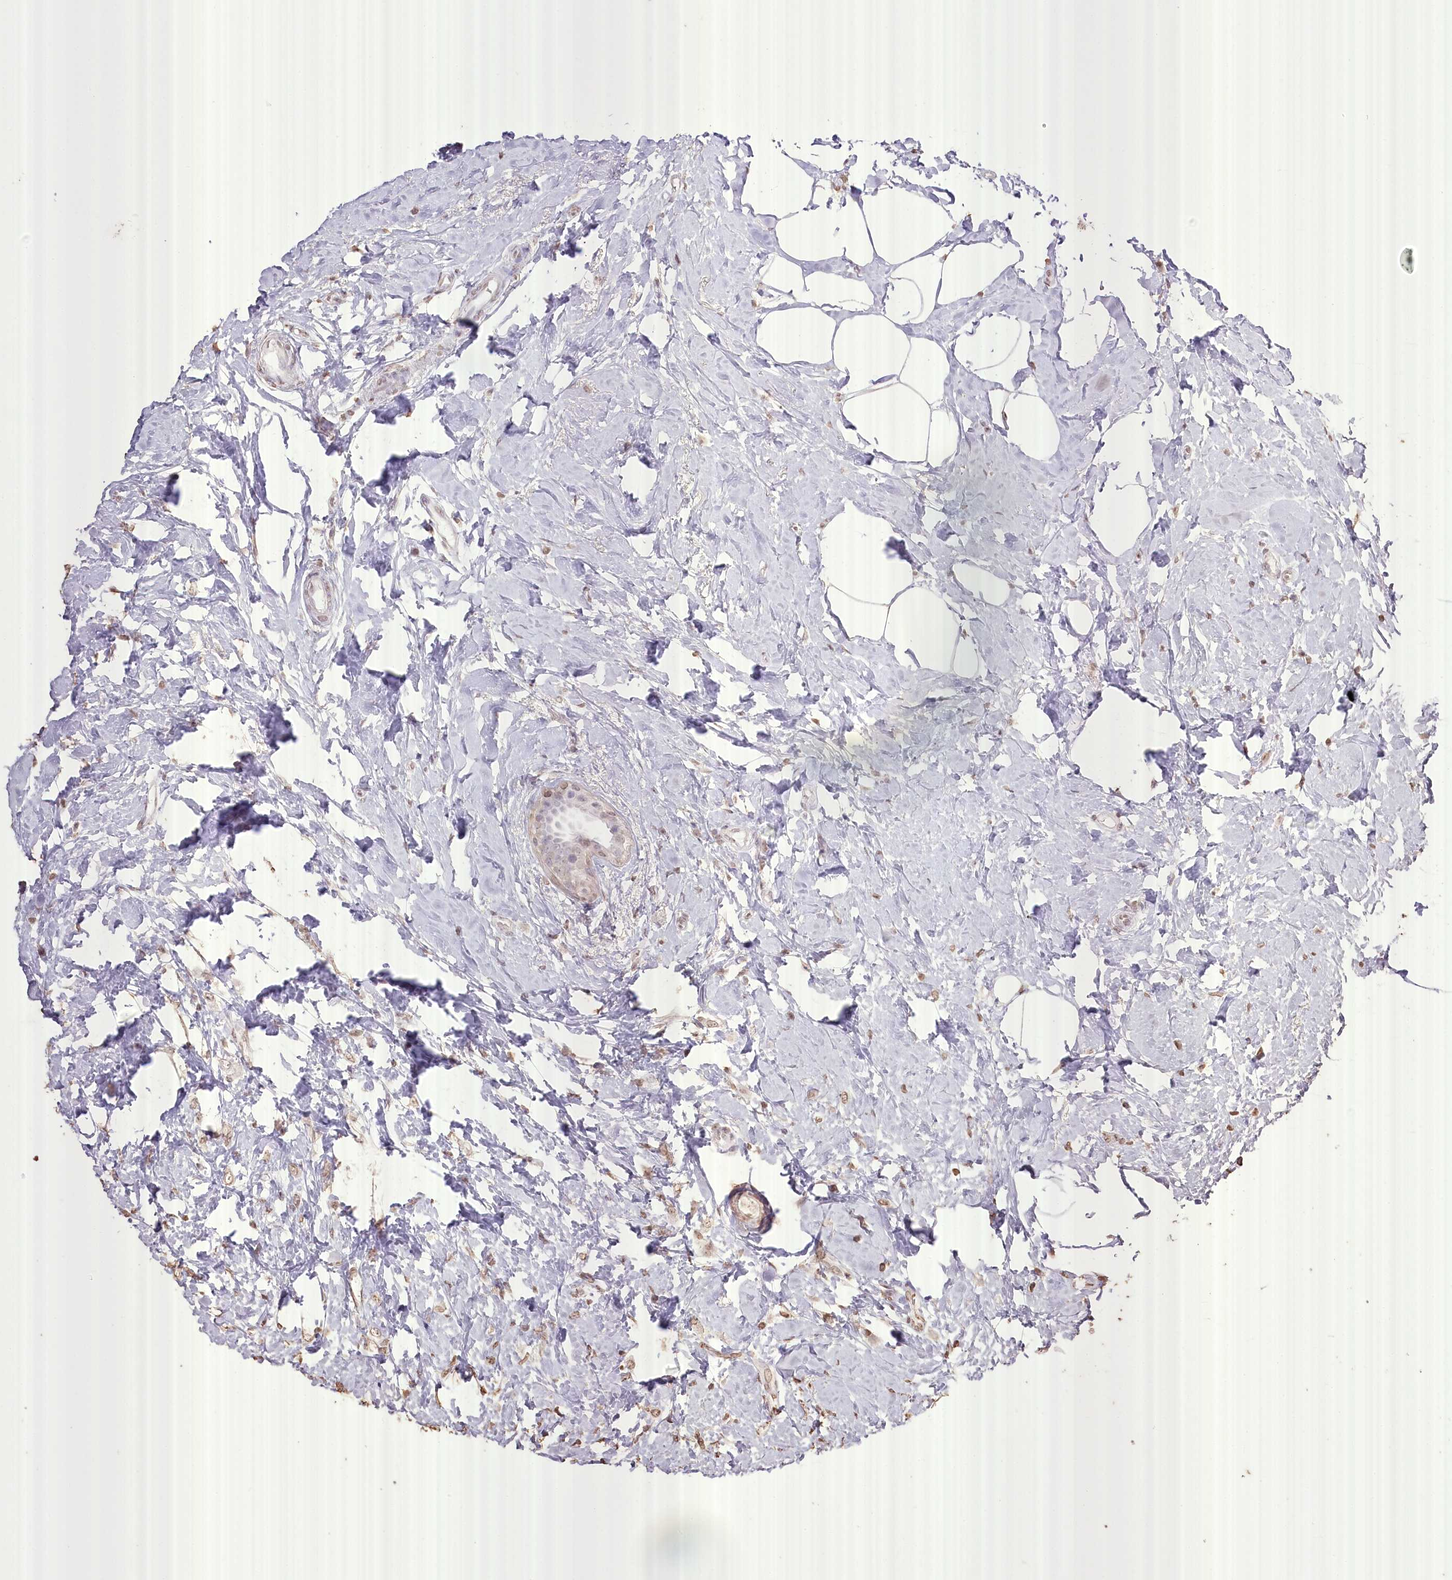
{"staining": {"intensity": "weak", "quantity": "25%-75%", "location": "nuclear"}, "tissue": "breast cancer", "cell_type": "Tumor cells", "image_type": "cancer", "snomed": [{"axis": "morphology", "description": "Lobular carcinoma"}, {"axis": "topography", "description": "Breast"}], "caption": "Breast lobular carcinoma tissue demonstrates weak nuclear positivity in about 25%-75% of tumor cells Nuclei are stained in blue.", "gene": "SLC39A10", "patient": {"sex": "female", "age": 47}}